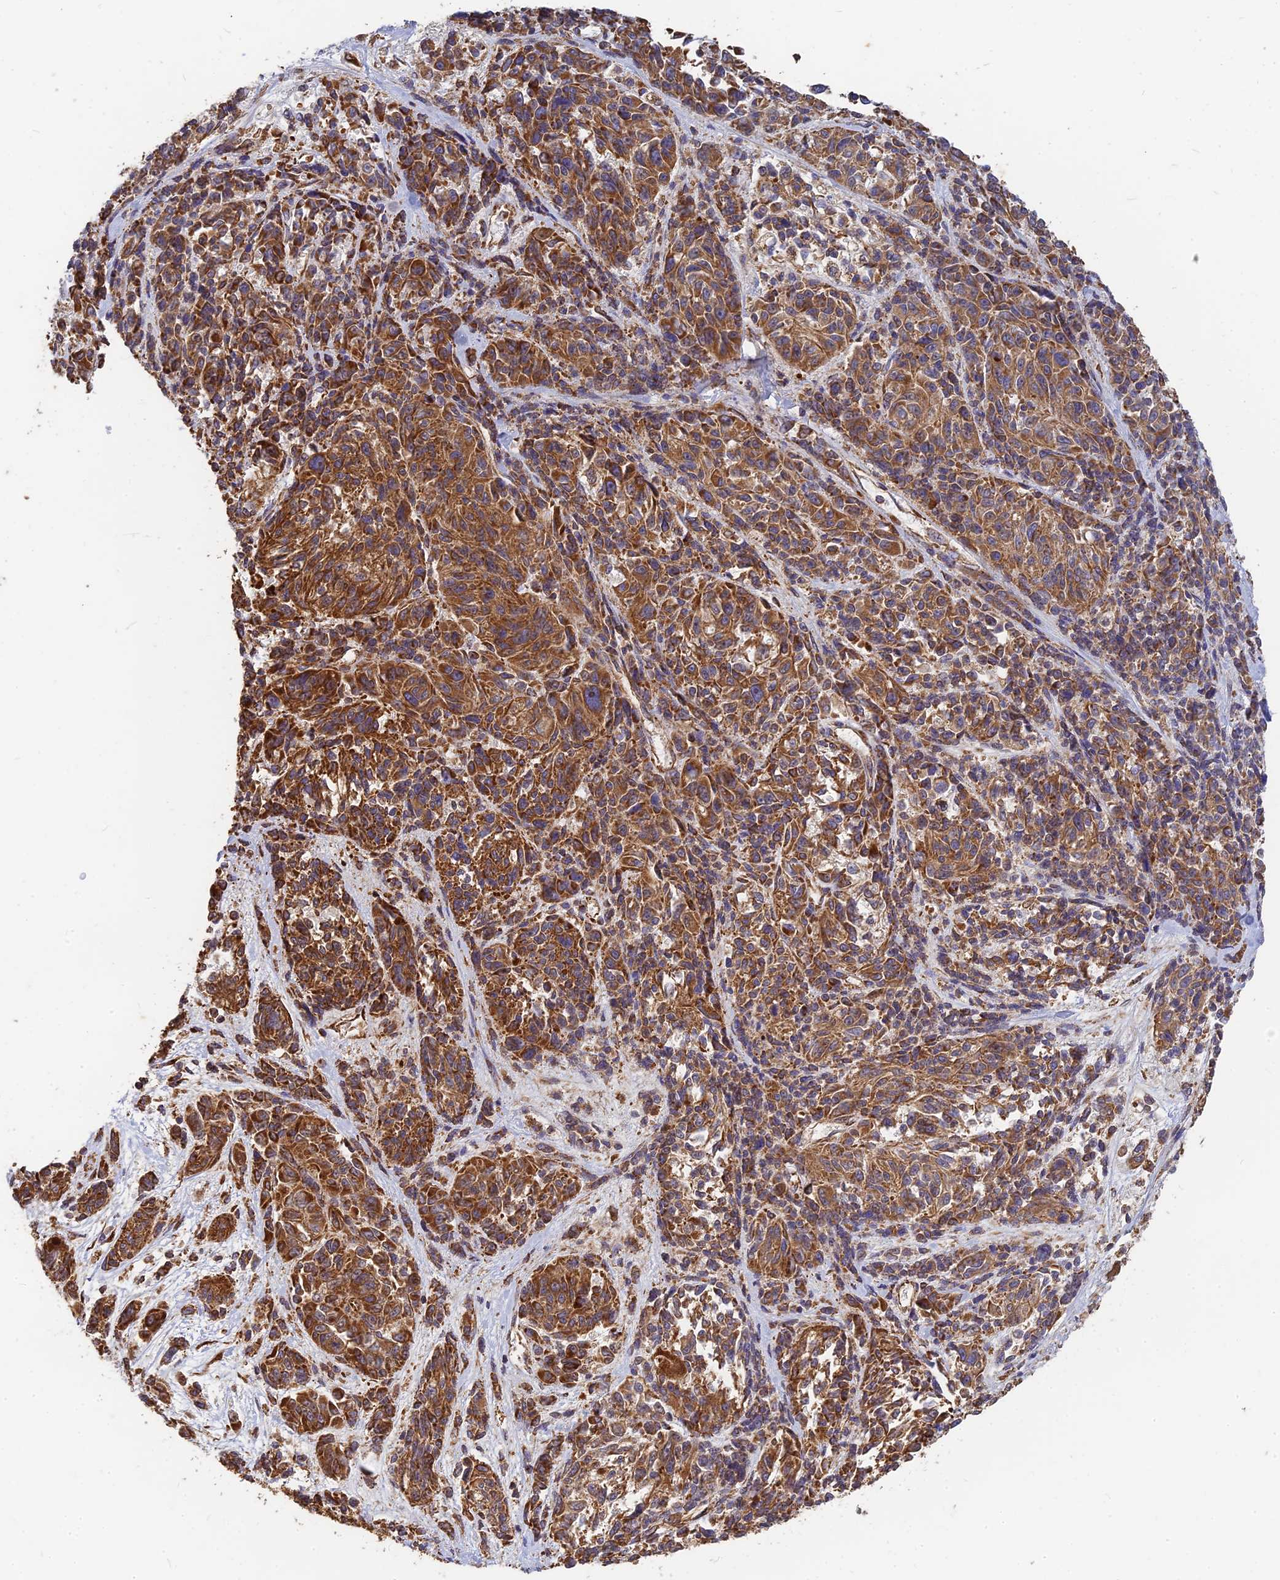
{"staining": {"intensity": "strong", "quantity": ">75%", "location": "cytoplasmic/membranous"}, "tissue": "melanoma", "cell_type": "Tumor cells", "image_type": "cancer", "snomed": [{"axis": "morphology", "description": "Malignant melanoma, NOS"}, {"axis": "topography", "description": "Skin"}], "caption": "Tumor cells show strong cytoplasmic/membranous positivity in approximately >75% of cells in malignant melanoma.", "gene": "DSTYK", "patient": {"sex": "male", "age": 53}}